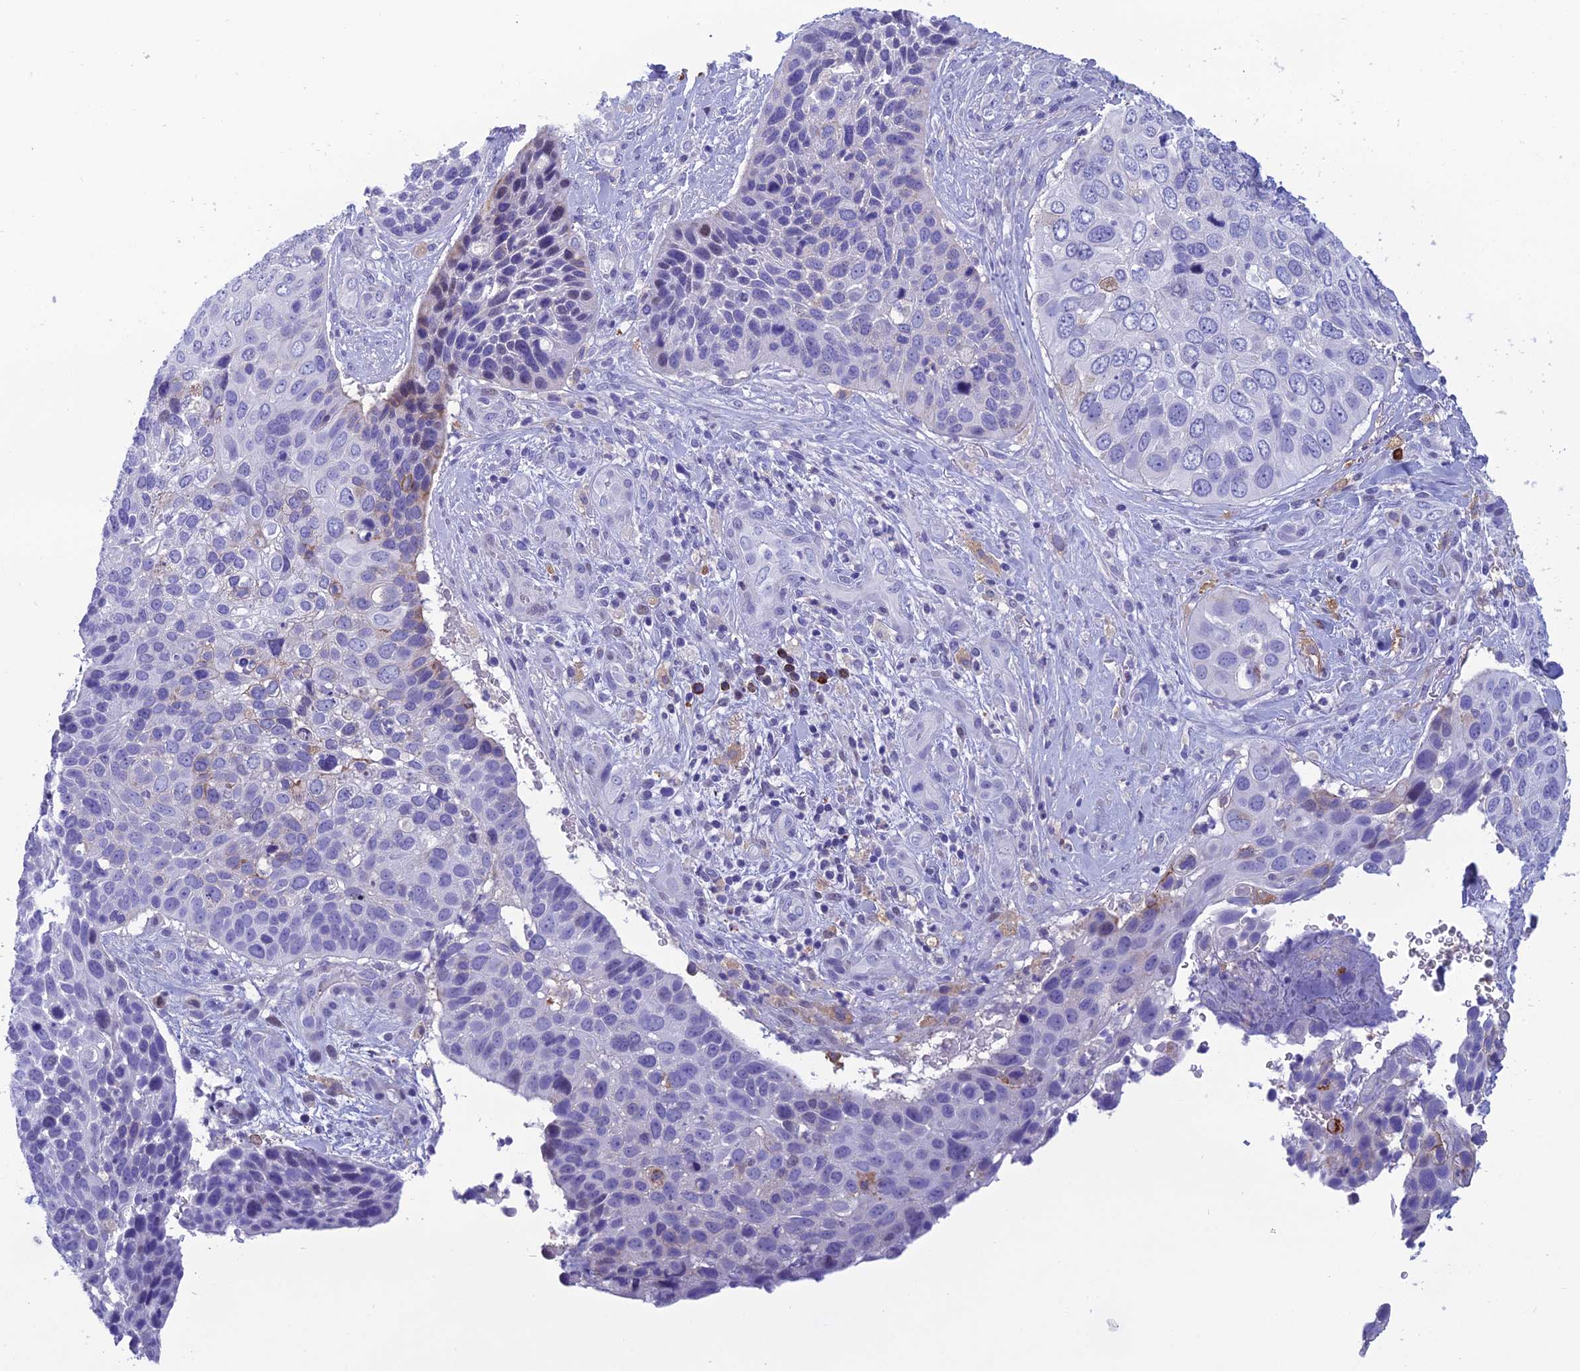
{"staining": {"intensity": "moderate", "quantity": "<25%", "location": "cytoplasmic/membranous"}, "tissue": "skin cancer", "cell_type": "Tumor cells", "image_type": "cancer", "snomed": [{"axis": "morphology", "description": "Basal cell carcinoma"}, {"axis": "topography", "description": "Skin"}], "caption": "The photomicrograph displays staining of skin basal cell carcinoma, revealing moderate cytoplasmic/membranous protein positivity (brown color) within tumor cells.", "gene": "CRB2", "patient": {"sex": "female", "age": 74}}